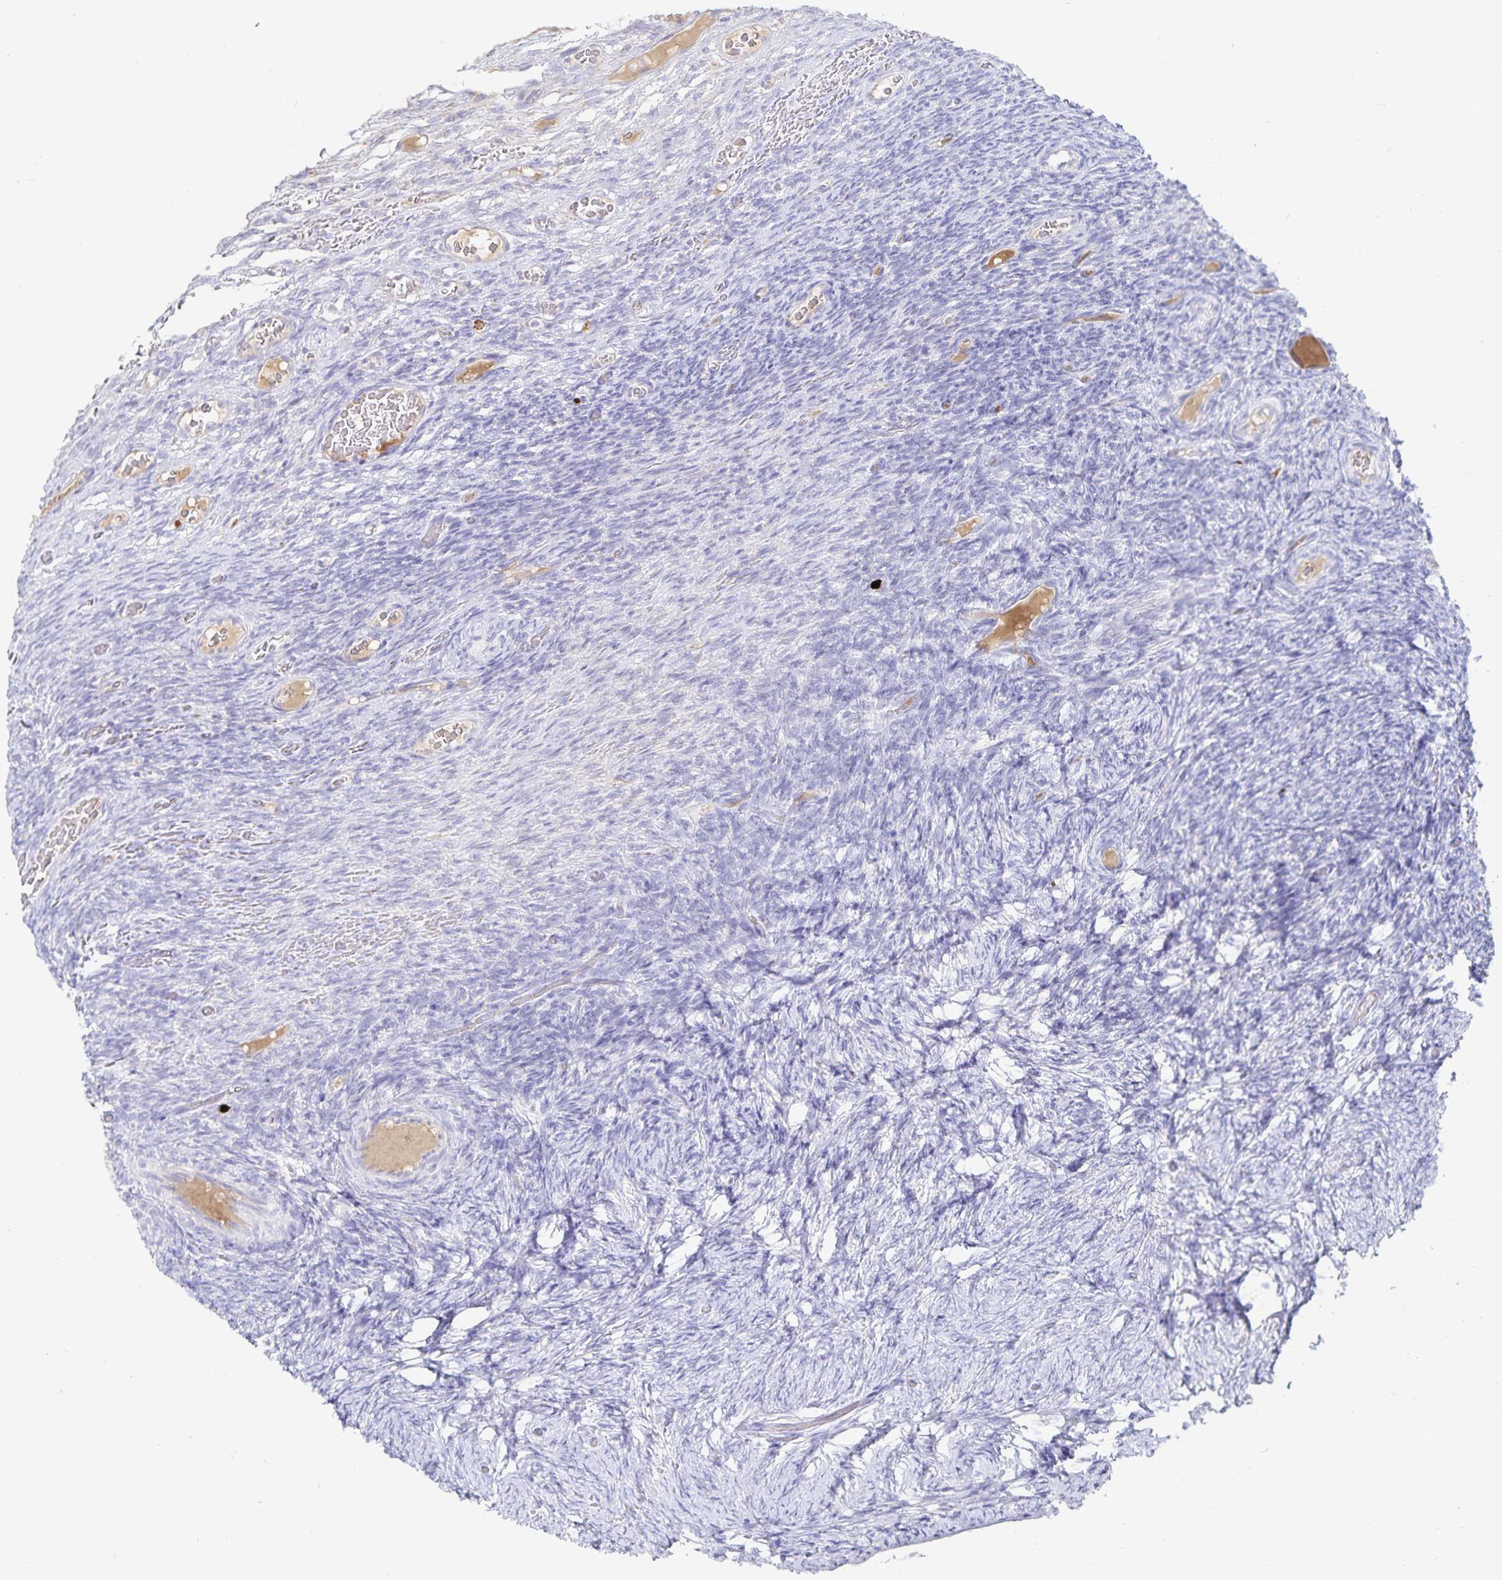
{"staining": {"intensity": "negative", "quantity": "none", "location": "none"}, "tissue": "ovary", "cell_type": "Ovarian stroma cells", "image_type": "normal", "snomed": [{"axis": "morphology", "description": "Normal tissue, NOS"}, {"axis": "topography", "description": "Ovary"}], "caption": "The micrograph exhibits no significant positivity in ovarian stroma cells of ovary. Brightfield microscopy of immunohistochemistry (IHC) stained with DAB (3,3'-diaminobenzidine) (brown) and hematoxylin (blue), captured at high magnification.", "gene": "PKHD1", "patient": {"sex": "female", "age": 34}}